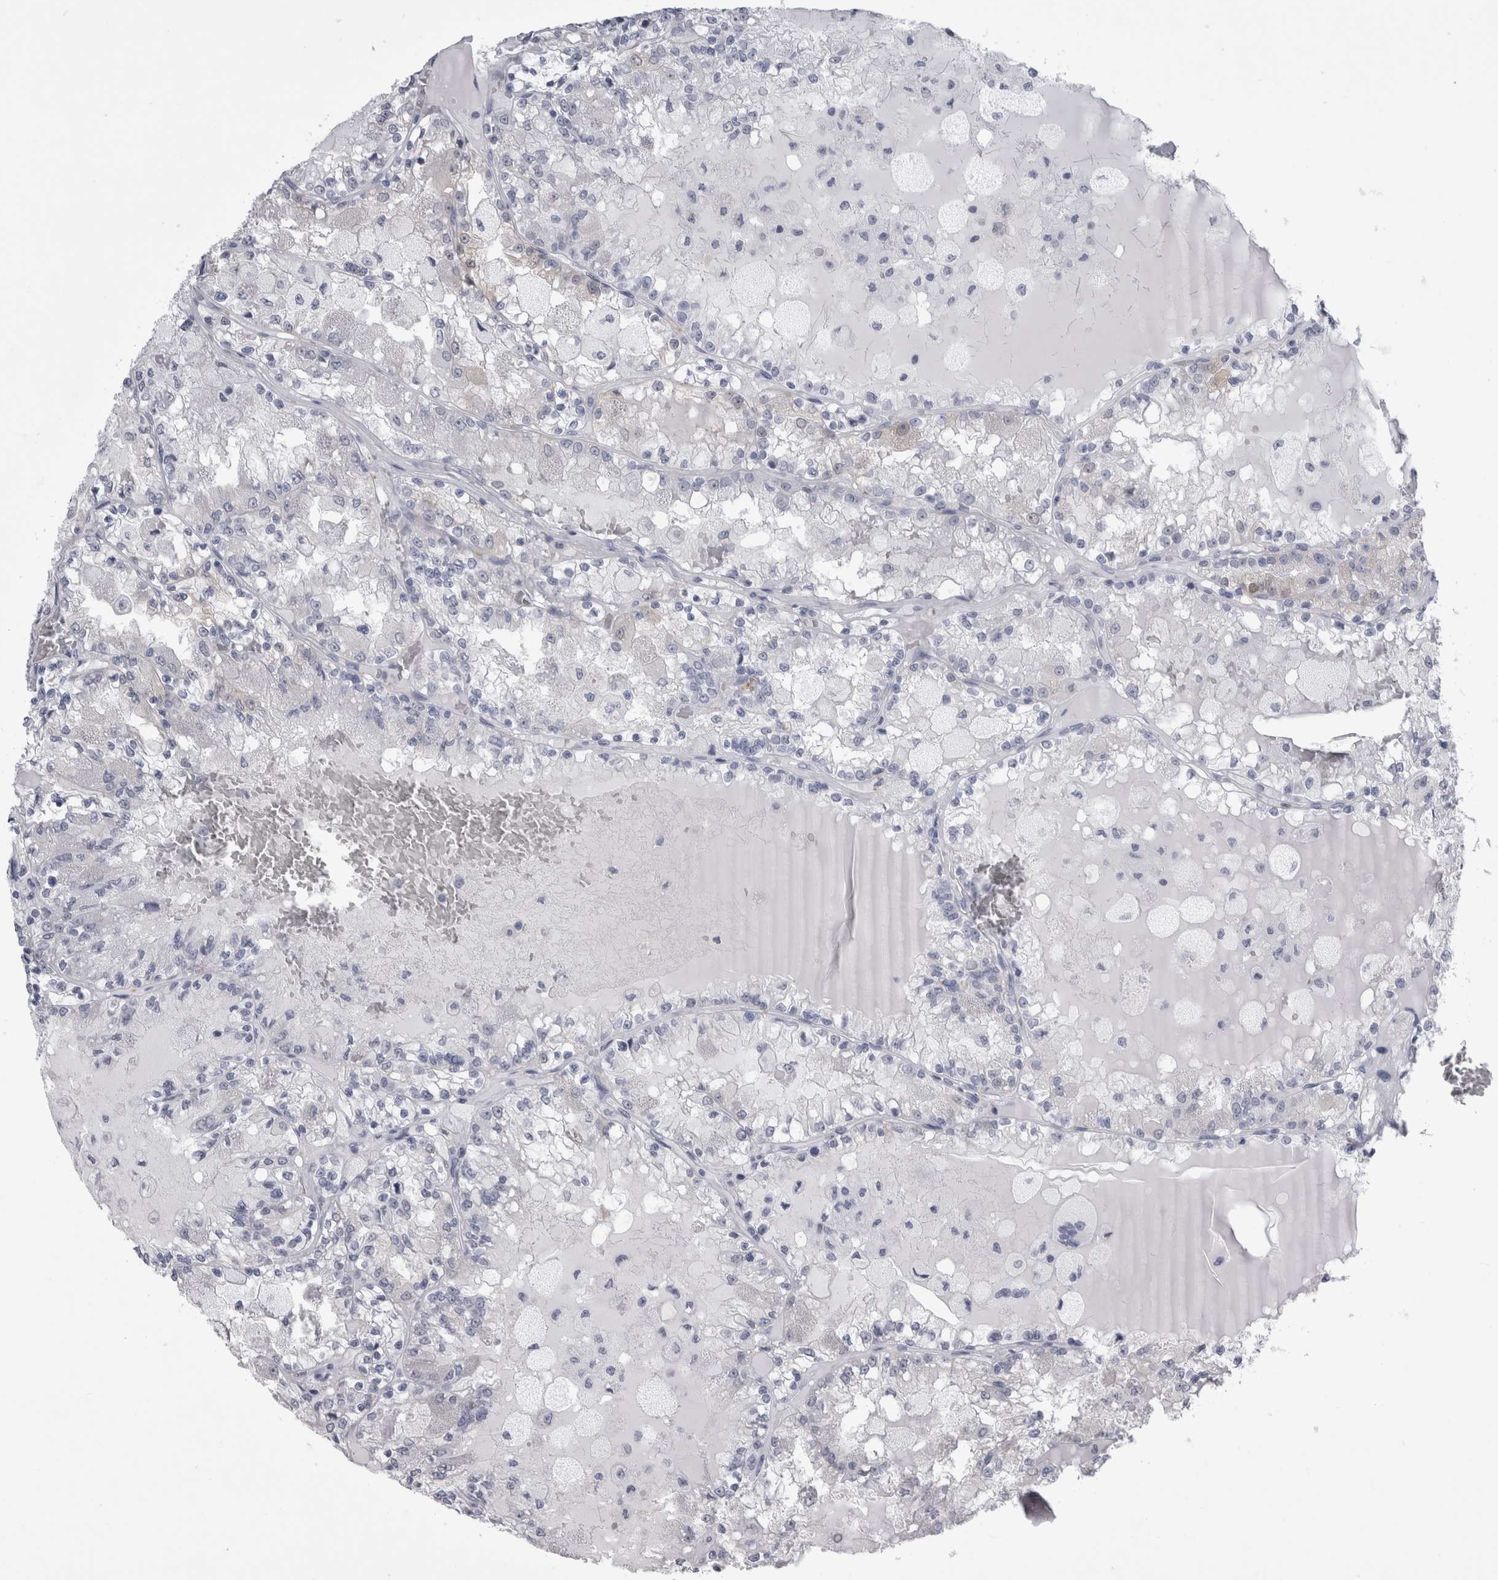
{"staining": {"intensity": "negative", "quantity": "none", "location": "none"}, "tissue": "renal cancer", "cell_type": "Tumor cells", "image_type": "cancer", "snomed": [{"axis": "morphology", "description": "Adenocarcinoma, NOS"}, {"axis": "topography", "description": "Kidney"}], "caption": "There is no significant staining in tumor cells of renal adenocarcinoma.", "gene": "ALDH8A1", "patient": {"sex": "female", "age": 56}}